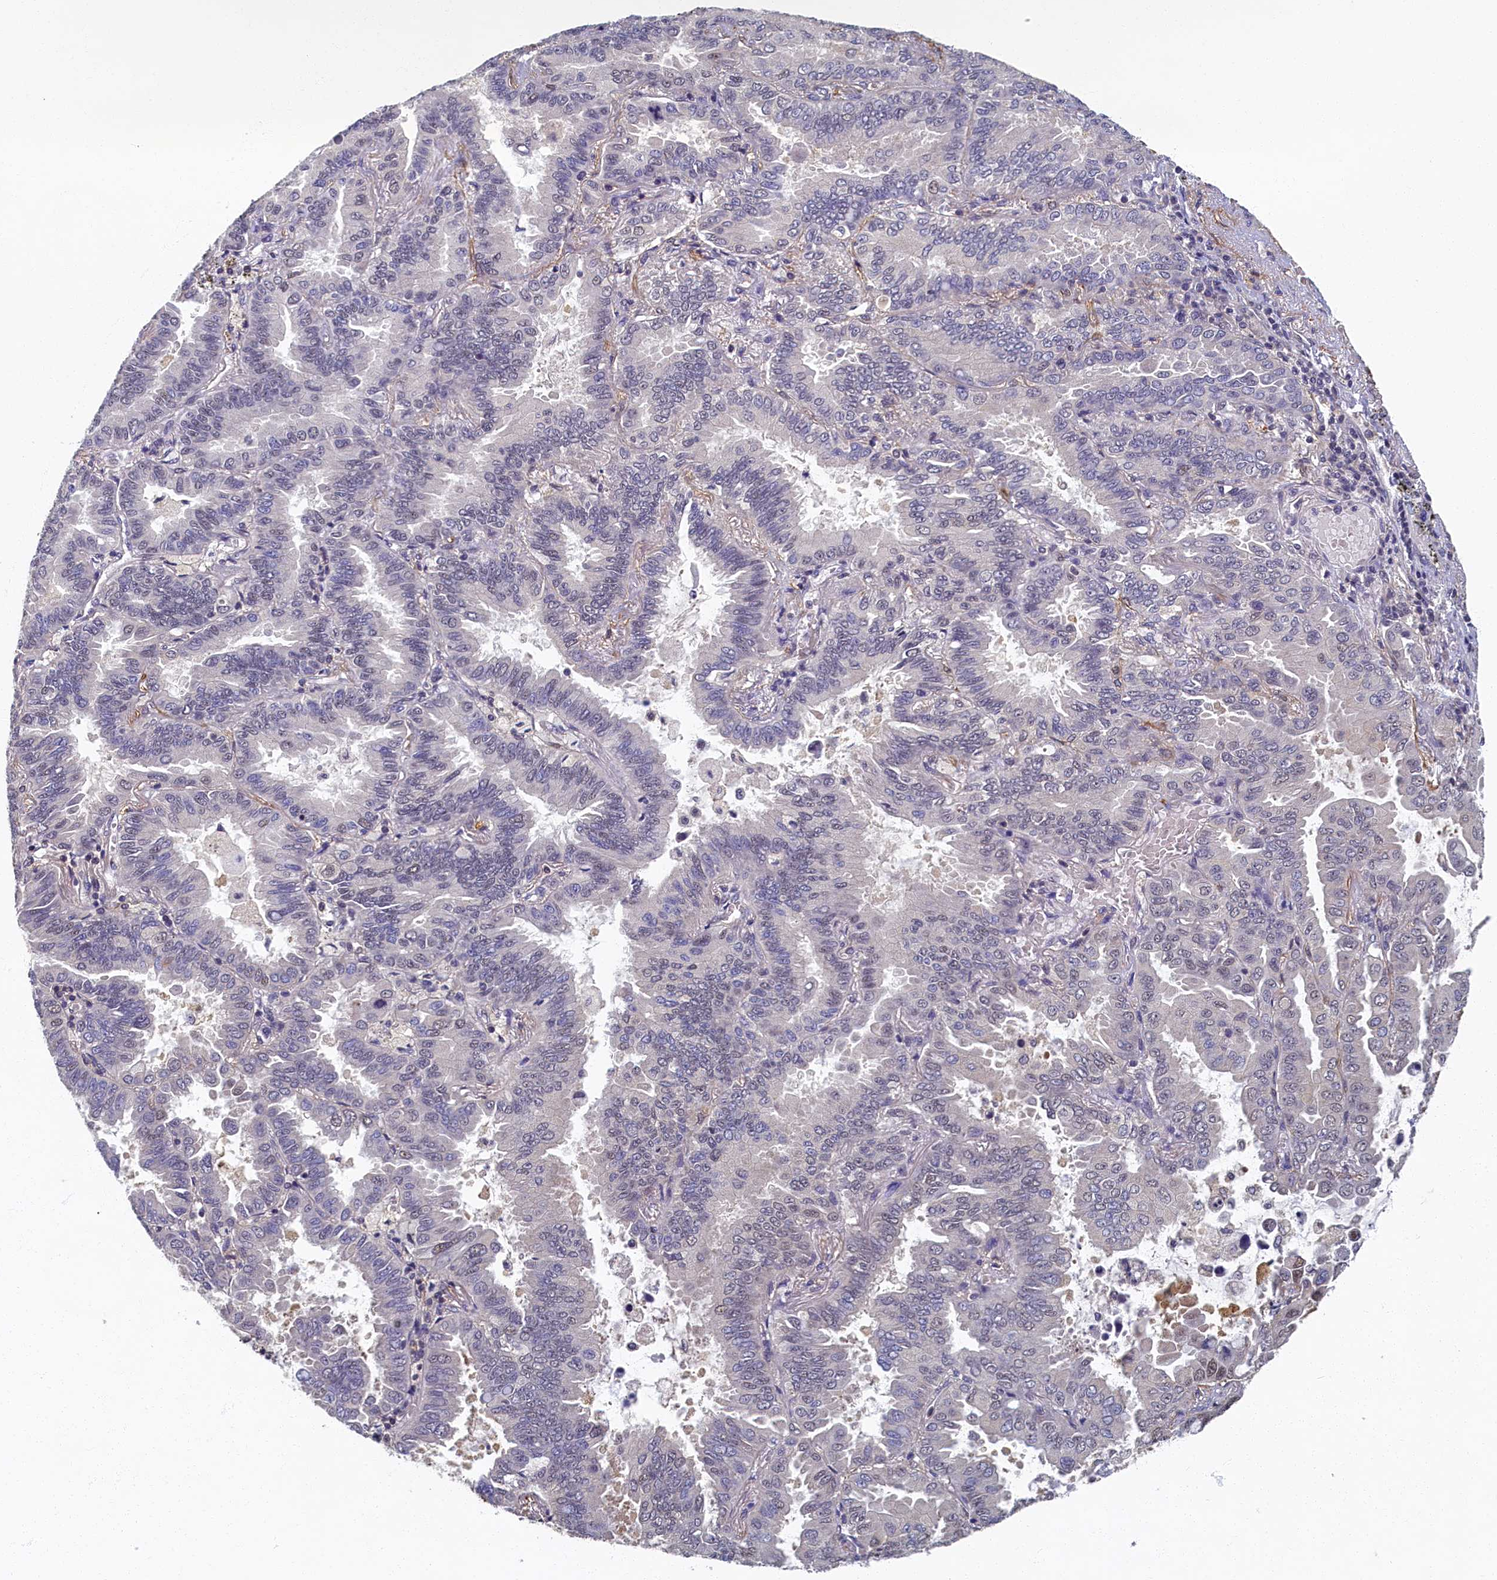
{"staining": {"intensity": "moderate", "quantity": "<25%", "location": "nuclear"}, "tissue": "lung cancer", "cell_type": "Tumor cells", "image_type": "cancer", "snomed": [{"axis": "morphology", "description": "Adenocarcinoma, NOS"}, {"axis": "topography", "description": "Lung"}], "caption": "Human lung cancer stained with a protein marker displays moderate staining in tumor cells.", "gene": "TBCB", "patient": {"sex": "male", "age": 64}}